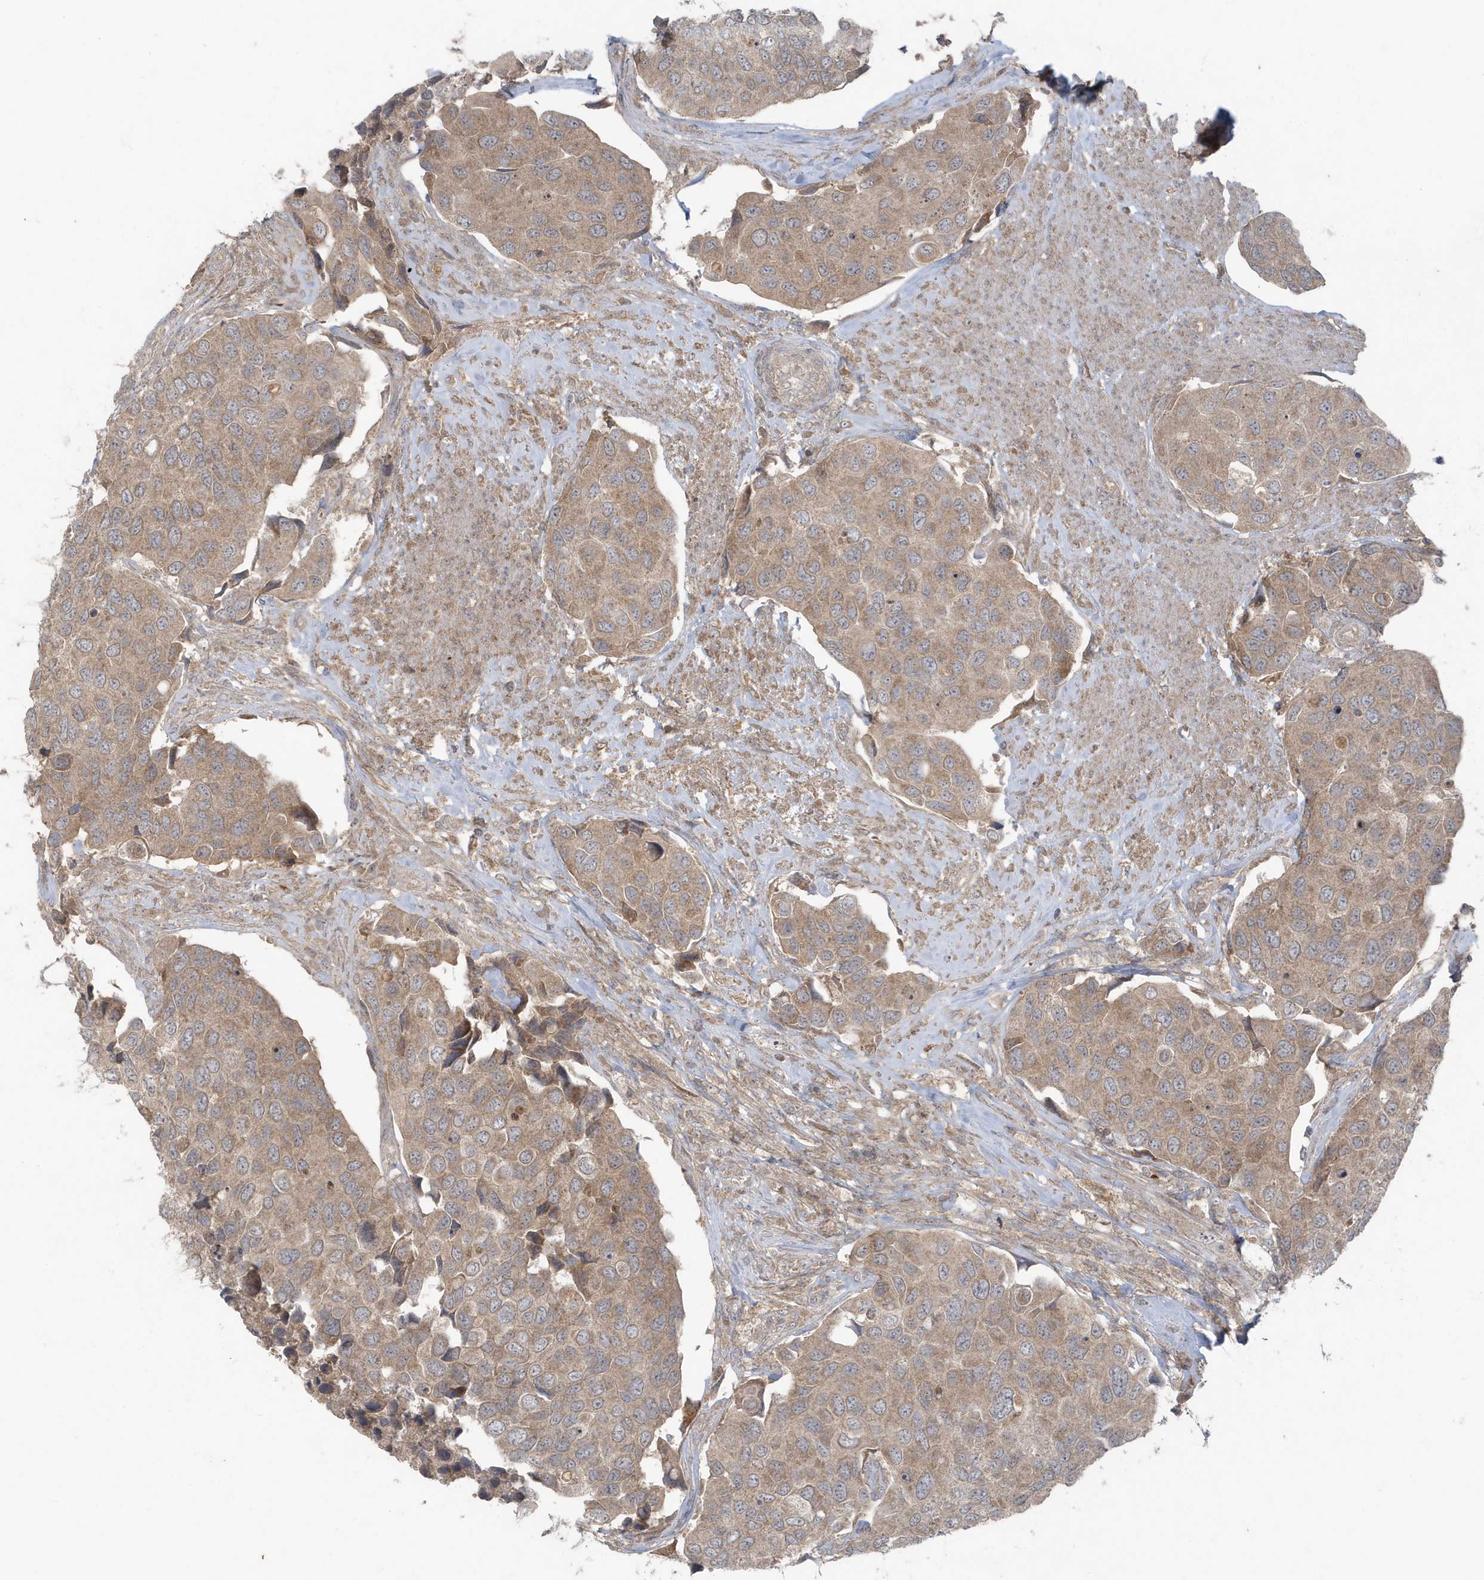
{"staining": {"intensity": "moderate", "quantity": ">75%", "location": "cytoplasmic/membranous"}, "tissue": "urothelial cancer", "cell_type": "Tumor cells", "image_type": "cancer", "snomed": [{"axis": "morphology", "description": "Urothelial carcinoma, High grade"}, {"axis": "topography", "description": "Urinary bladder"}], "caption": "Moderate cytoplasmic/membranous expression is present in about >75% of tumor cells in urothelial carcinoma (high-grade). (Stains: DAB (3,3'-diaminobenzidine) in brown, nuclei in blue, Microscopy: brightfield microscopy at high magnification).", "gene": "C1RL", "patient": {"sex": "male", "age": 74}}